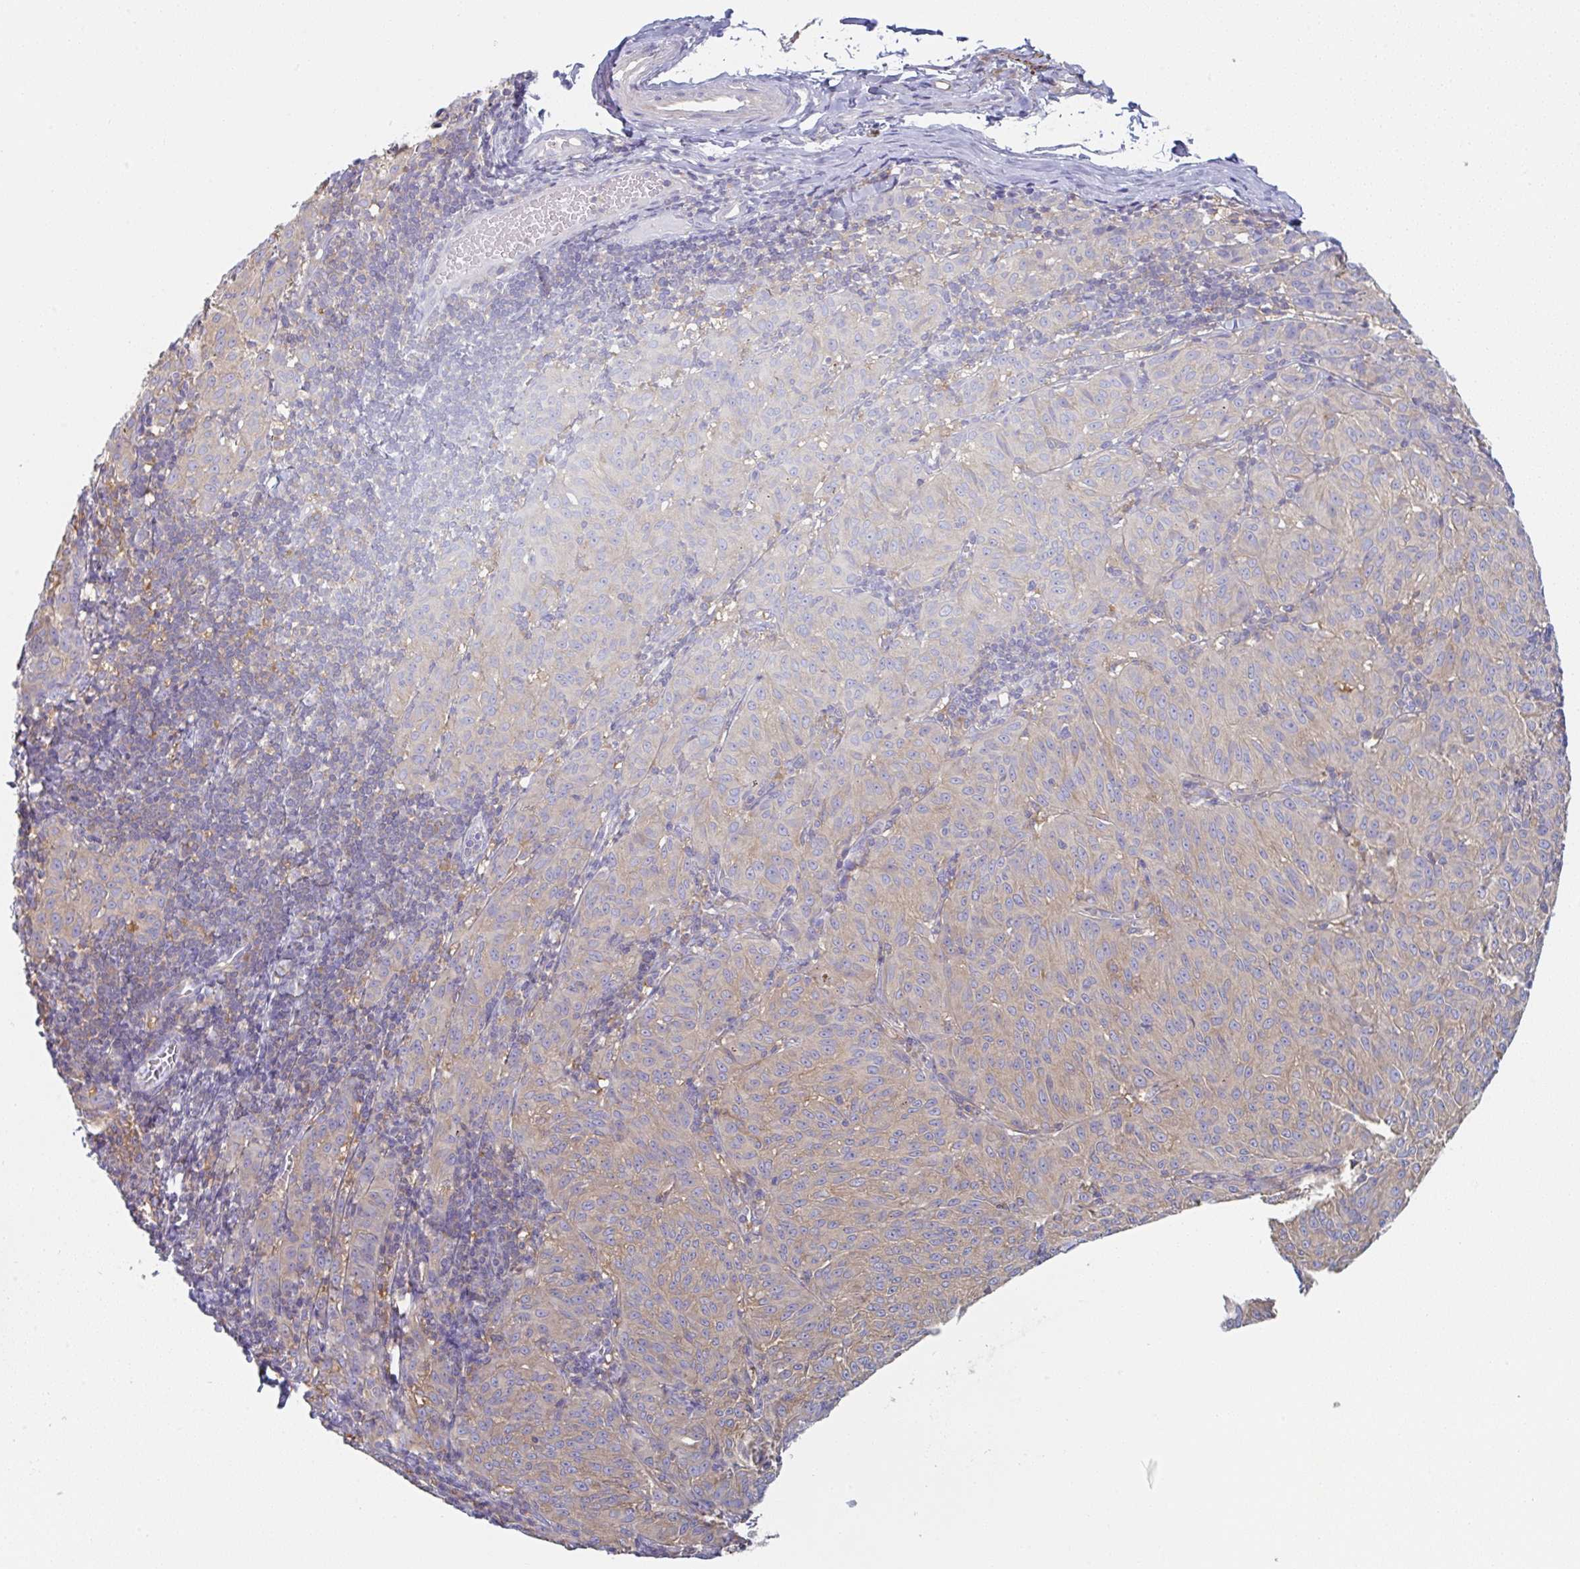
{"staining": {"intensity": "weak", "quantity": "<25%", "location": "cytoplasmic/membranous"}, "tissue": "melanoma", "cell_type": "Tumor cells", "image_type": "cancer", "snomed": [{"axis": "morphology", "description": "Malignant melanoma, NOS"}, {"axis": "topography", "description": "Skin"}], "caption": "Malignant melanoma was stained to show a protein in brown. There is no significant positivity in tumor cells. (Brightfield microscopy of DAB (3,3'-diaminobenzidine) immunohistochemistry at high magnification).", "gene": "AMPD2", "patient": {"sex": "female", "age": 72}}